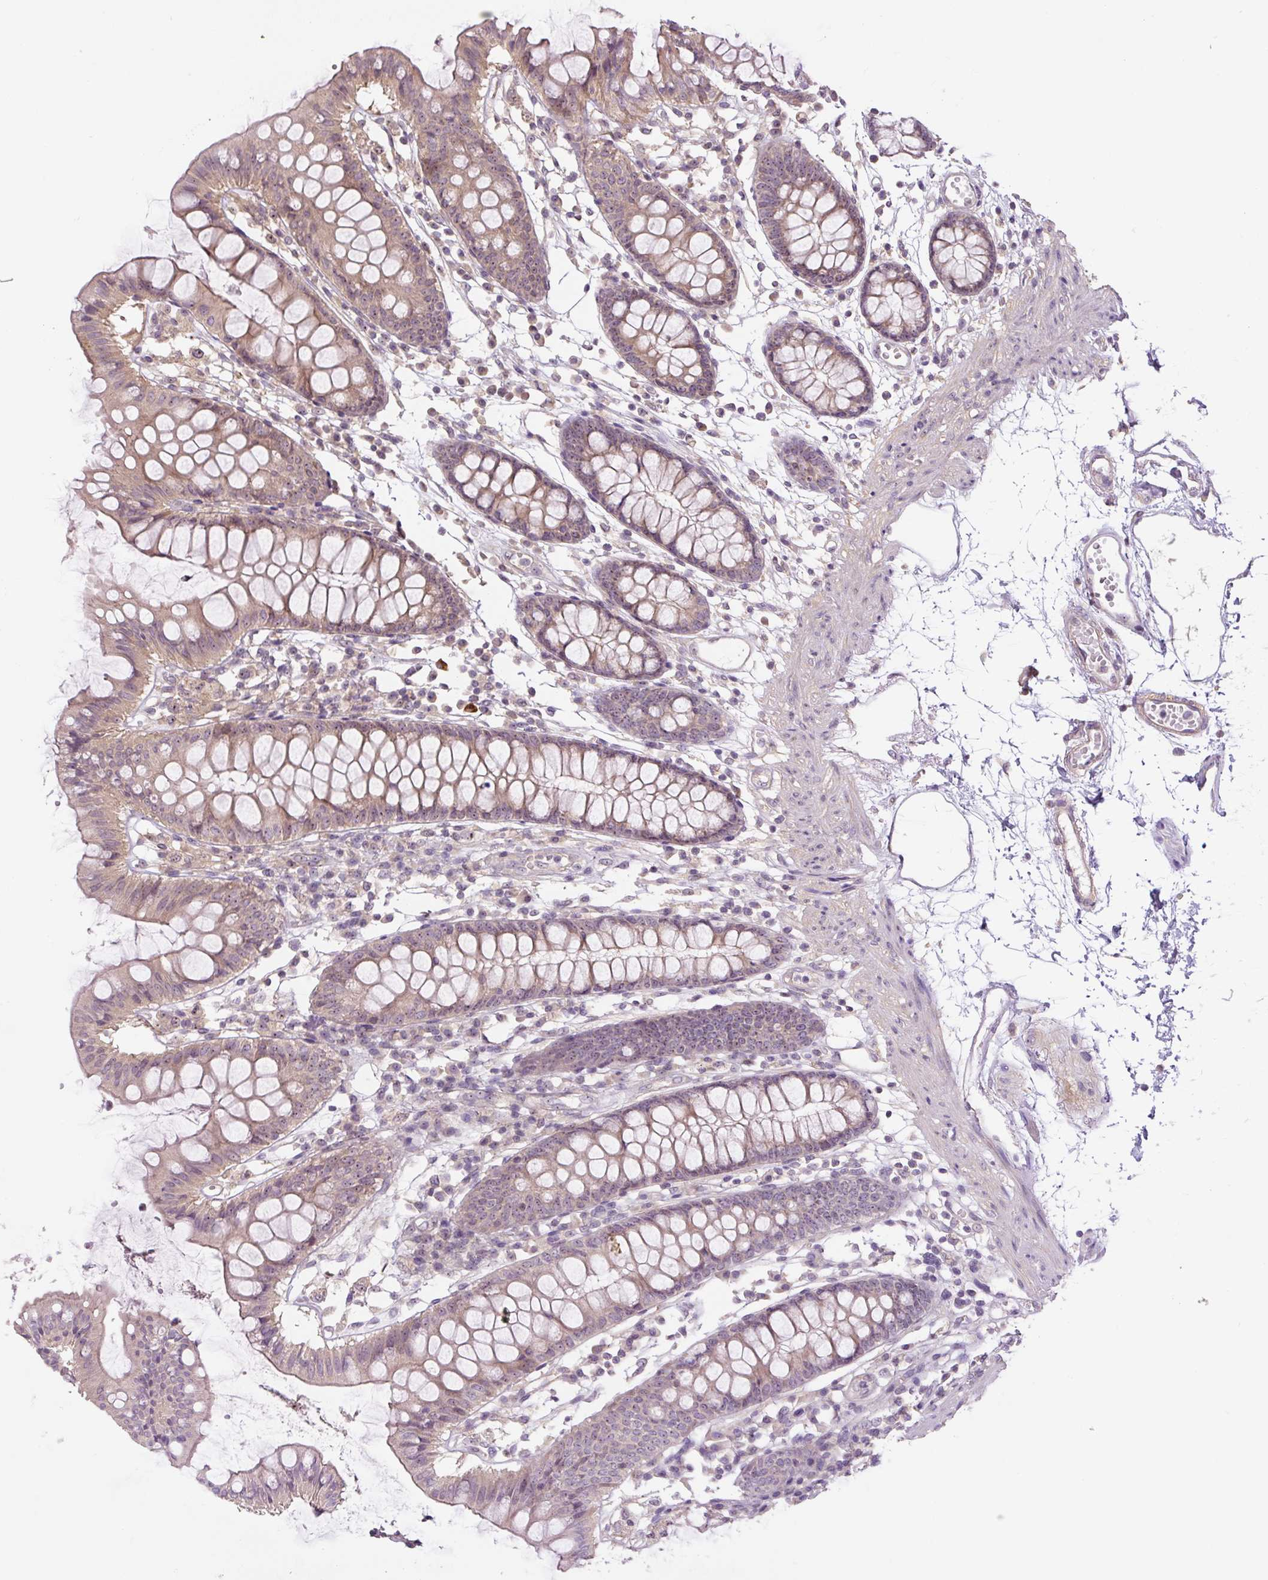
{"staining": {"intensity": "weak", "quantity": "25%-75%", "location": "cytoplasmic/membranous"}, "tissue": "colon", "cell_type": "Endothelial cells", "image_type": "normal", "snomed": [{"axis": "morphology", "description": "Normal tissue, NOS"}, {"axis": "topography", "description": "Colon"}], "caption": "The image displays immunohistochemical staining of normal colon. There is weak cytoplasmic/membranous positivity is identified in about 25%-75% of endothelial cells.", "gene": "TMEM151B", "patient": {"sex": "female", "age": 84}}